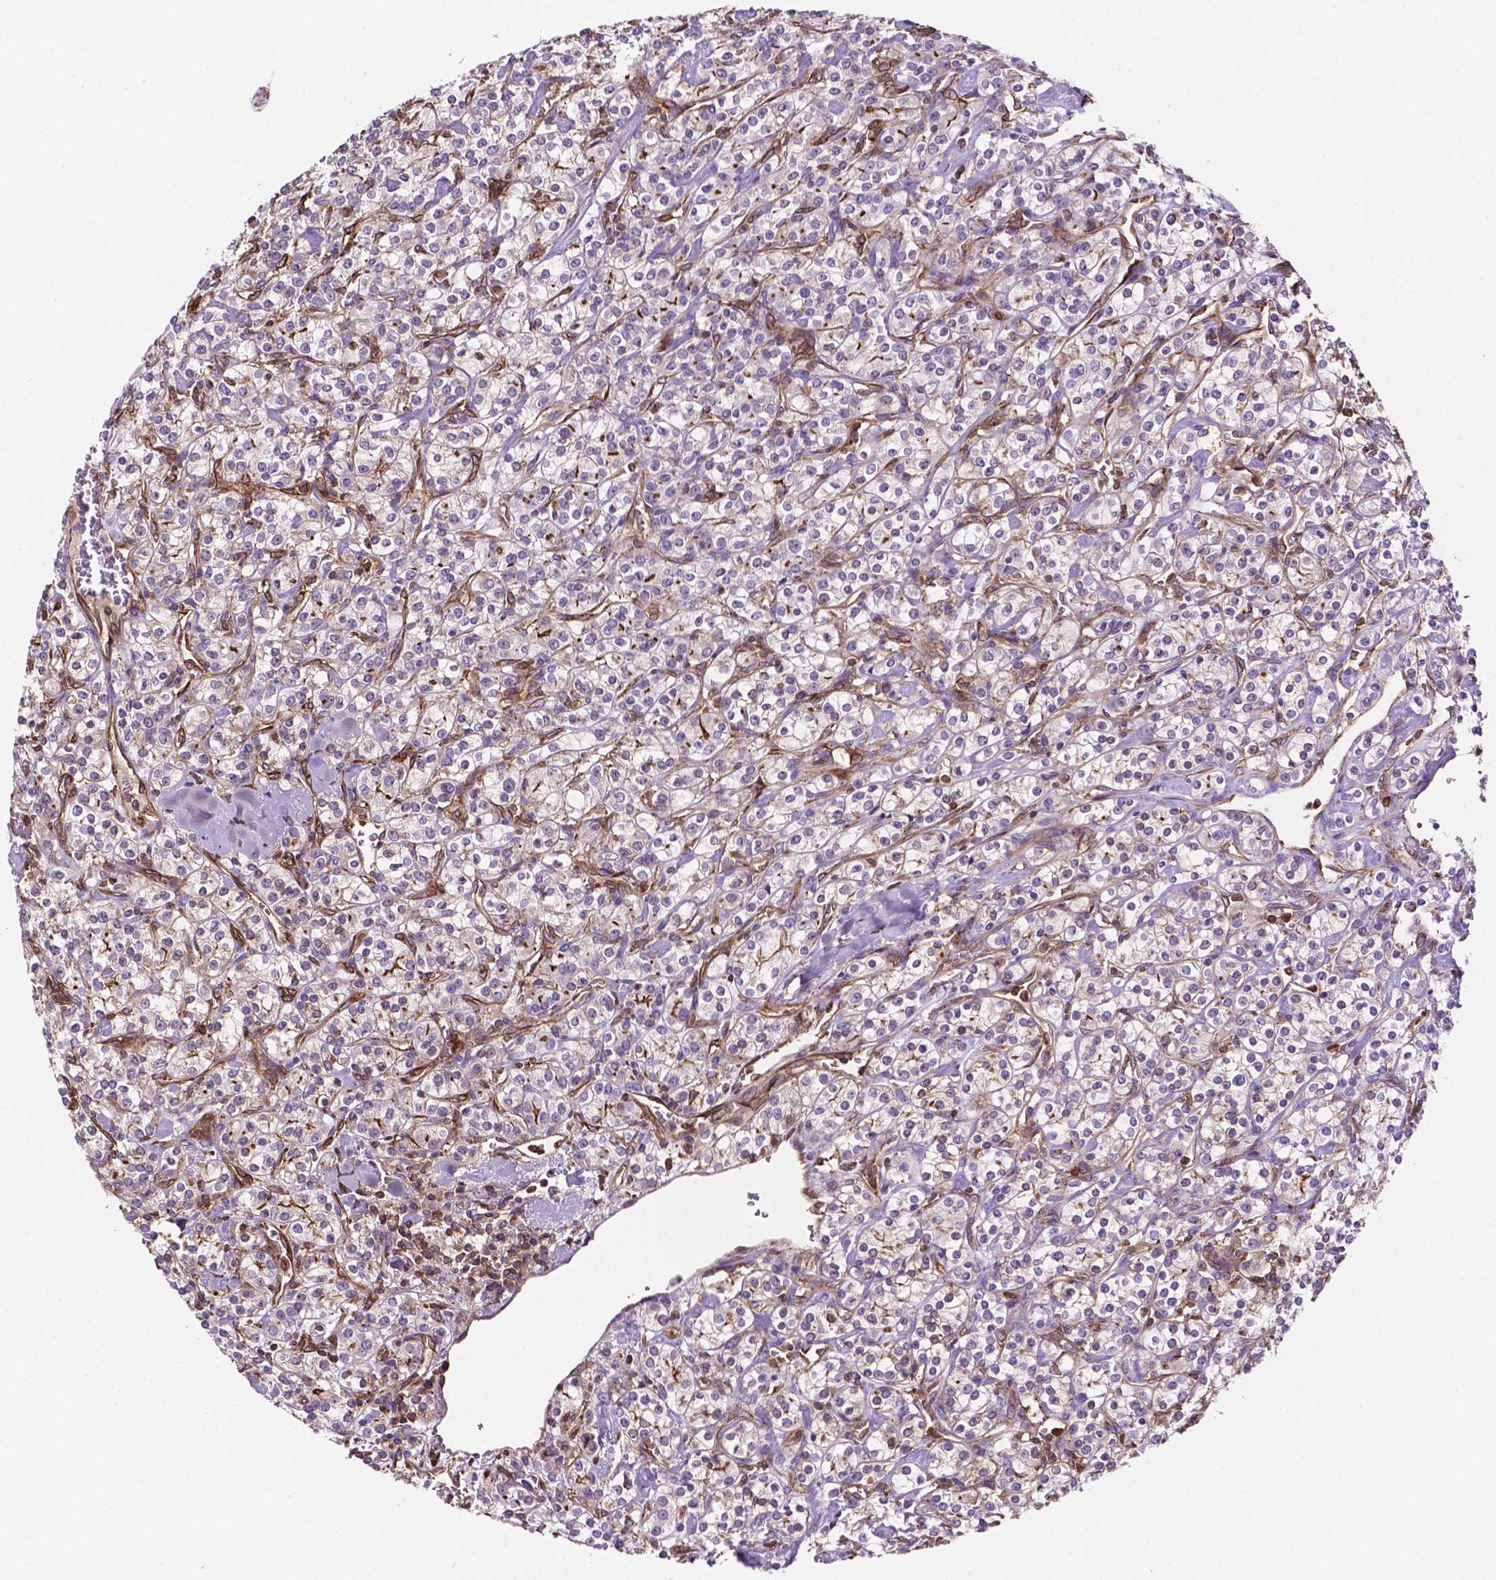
{"staining": {"intensity": "negative", "quantity": "none", "location": "none"}, "tissue": "renal cancer", "cell_type": "Tumor cells", "image_type": "cancer", "snomed": [{"axis": "morphology", "description": "Adenocarcinoma, NOS"}, {"axis": "topography", "description": "Kidney"}], "caption": "A high-resolution micrograph shows IHC staining of renal adenocarcinoma, which reveals no significant expression in tumor cells. The staining is performed using DAB brown chromogen with nuclei counter-stained in using hematoxylin.", "gene": "DCN", "patient": {"sex": "male", "age": 77}}